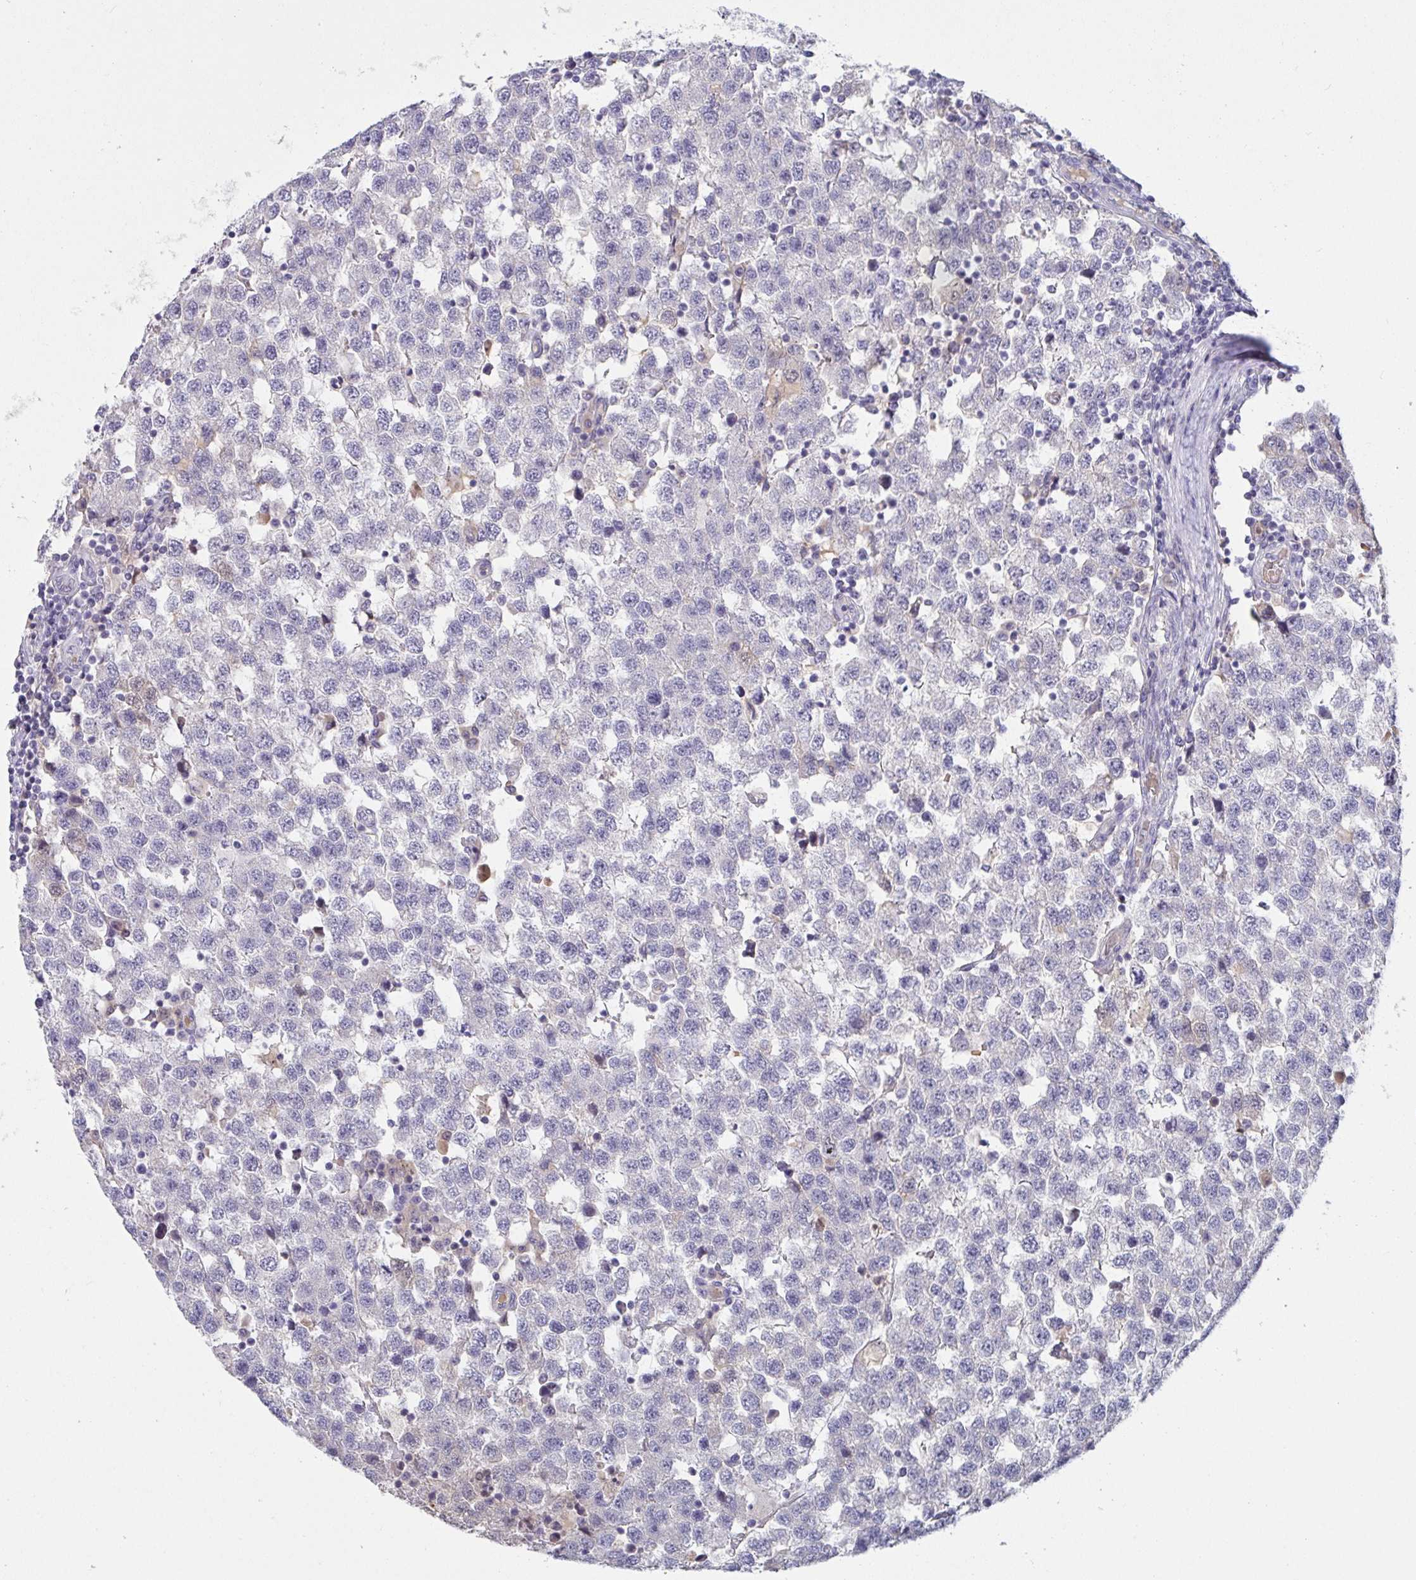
{"staining": {"intensity": "negative", "quantity": "none", "location": "none"}, "tissue": "testis cancer", "cell_type": "Tumor cells", "image_type": "cancer", "snomed": [{"axis": "morphology", "description": "Seminoma, NOS"}, {"axis": "topography", "description": "Testis"}], "caption": "IHC photomicrograph of neoplastic tissue: human testis cancer (seminoma) stained with DAB (3,3'-diaminobenzidine) displays no significant protein expression in tumor cells. (Stains: DAB (3,3'-diaminobenzidine) immunohistochemistry (IHC) with hematoxylin counter stain, Microscopy: brightfield microscopy at high magnification).", "gene": "MYC", "patient": {"sex": "male", "age": 34}}